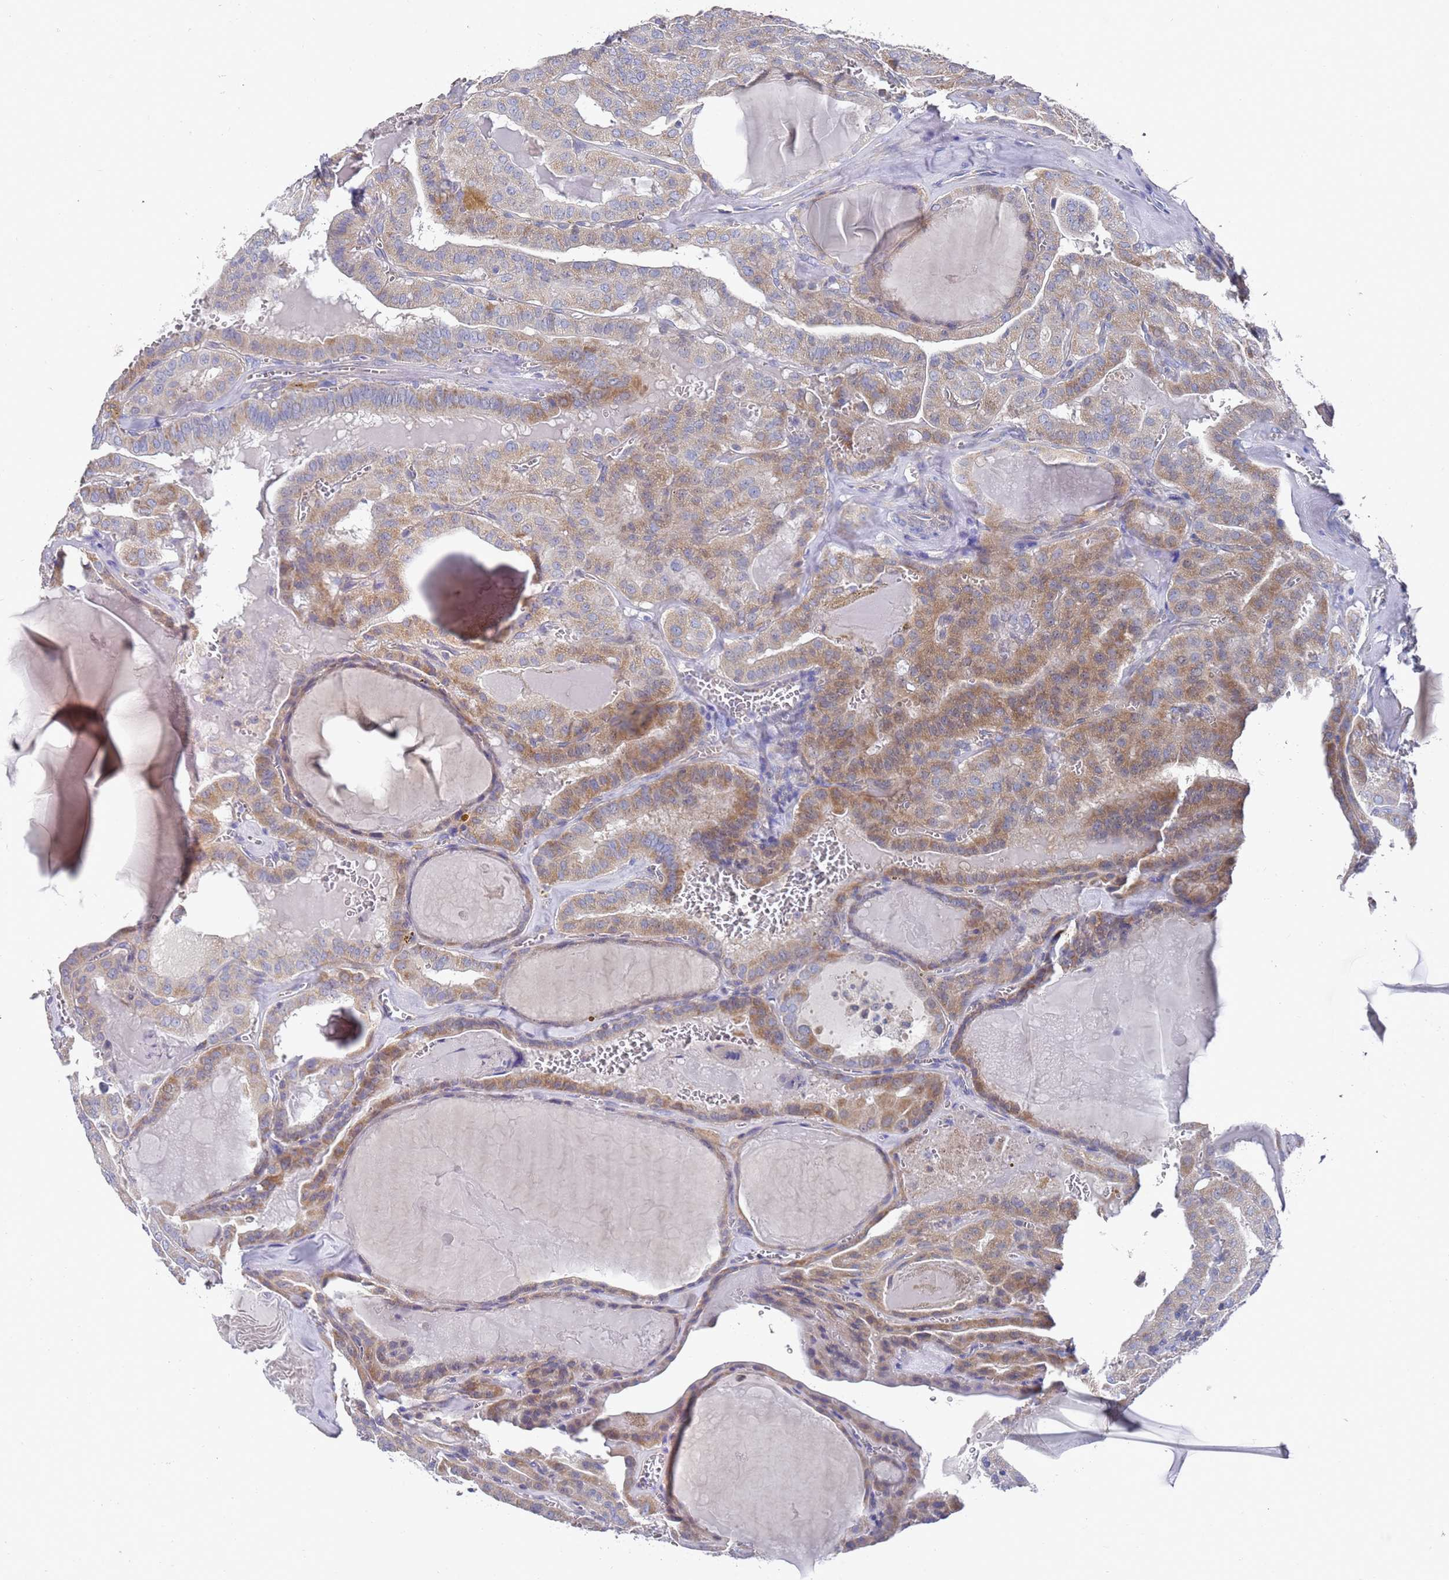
{"staining": {"intensity": "moderate", "quantity": "25%-75%", "location": "cytoplasmic/membranous"}, "tissue": "thyroid cancer", "cell_type": "Tumor cells", "image_type": "cancer", "snomed": [{"axis": "morphology", "description": "Papillary adenocarcinoma, NOS"}, {"axis": "topography", "description": "Thyroid gland"}], "caption": "Protein analysis of thyroid cancer (papillary adenocarcinoma) tissue displays moderate cytoplasmic/membranous expression in about 25%-75% of tumor cells.", "gene": "SCAPER", "patient": {"sex": "male", "age": 52}}